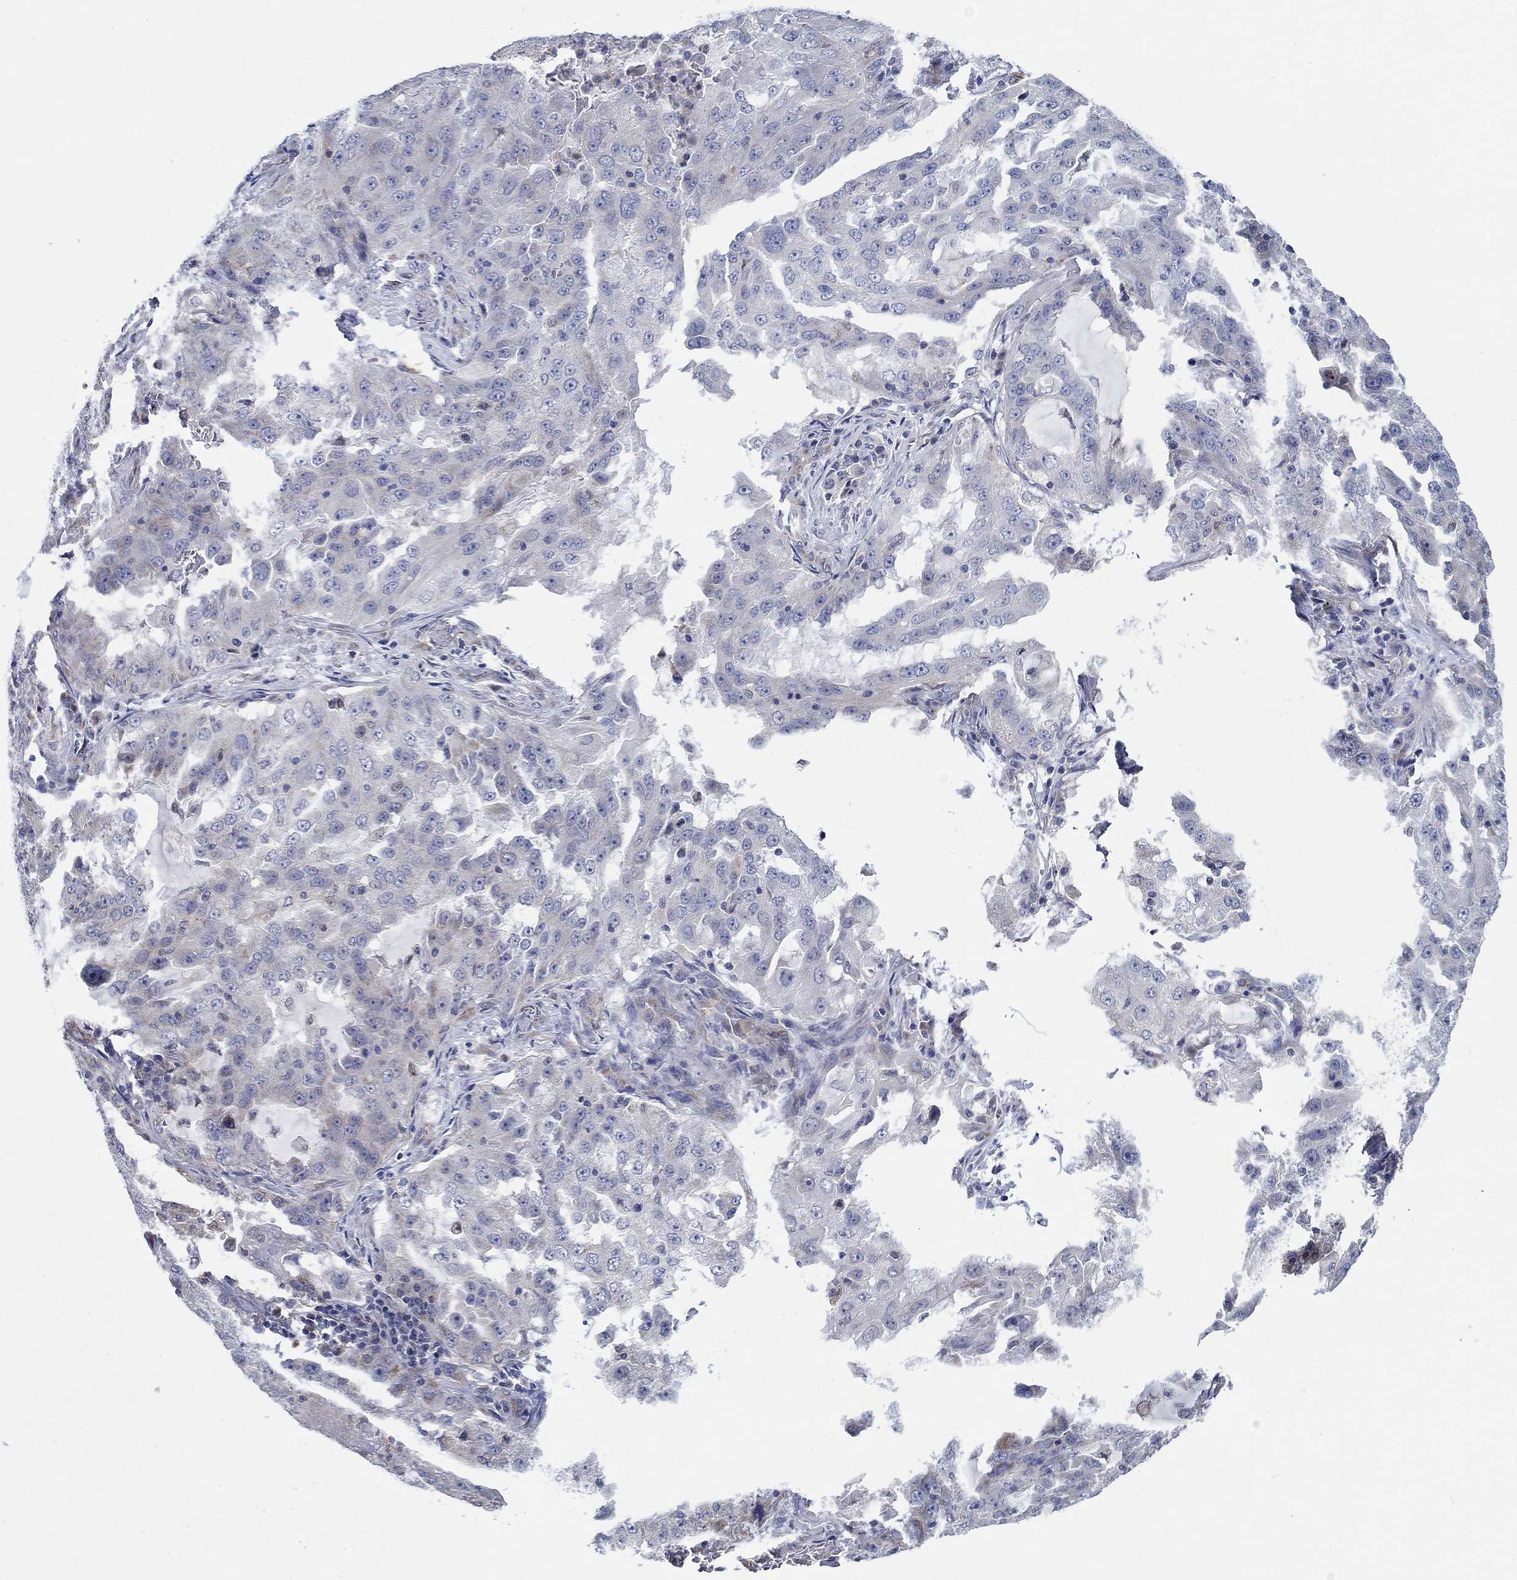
{"staining": {"intensity": "negative", "quantity": "none", "location": "none"}, "tissue": "lung cancer", "cell_type": "Tumor cells", "image_type": "cancer", "snomed": [{"axis": "morphology", "description": "Adenocarcinoma, NOS"}, {"axis": "topography", "description": "Lung"}], "caption": "Tumor cells show no significant positivity in lung cancer (adenocarcinoma).", "gene": "CFAP61", "patient": {"sex": "female", "age": 61}}